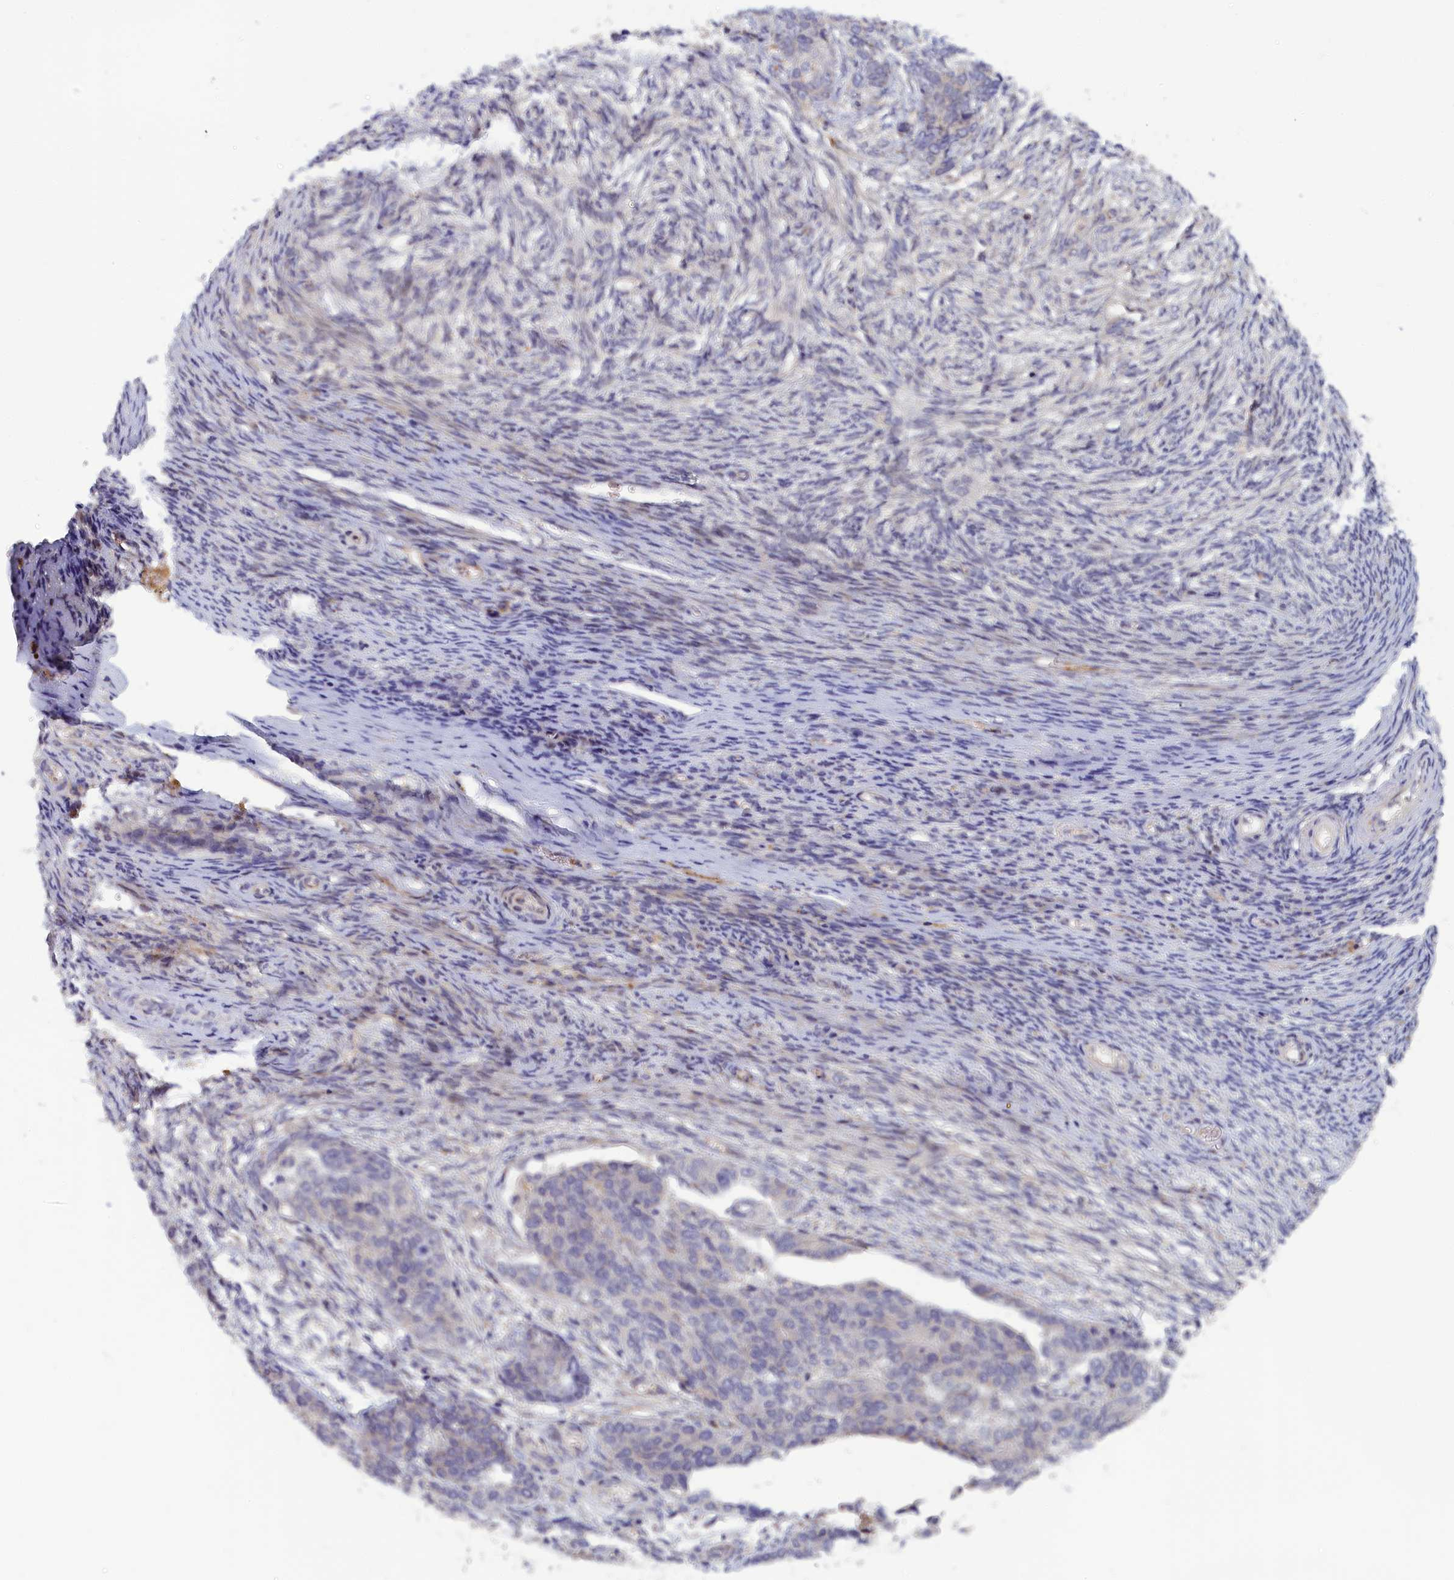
{"staining": {"intensity": "negative", "quantity": "none", "location": "none"}, "tissue": "ovarian cancer", "cell_type": "Tumor cells", "image_type": "cancer", "snomed": [{"axis": "morphology", "description": "Cystadenocarcinoma, serous, NOS"}, {"axis": "topography", "description": "Ovary"}], "caption": "The histopathology image shows no significant staining in tumor cells of ovarian cancer.", "gene": "IGFALS", "patient": {"sex": "female", "age": 44}}